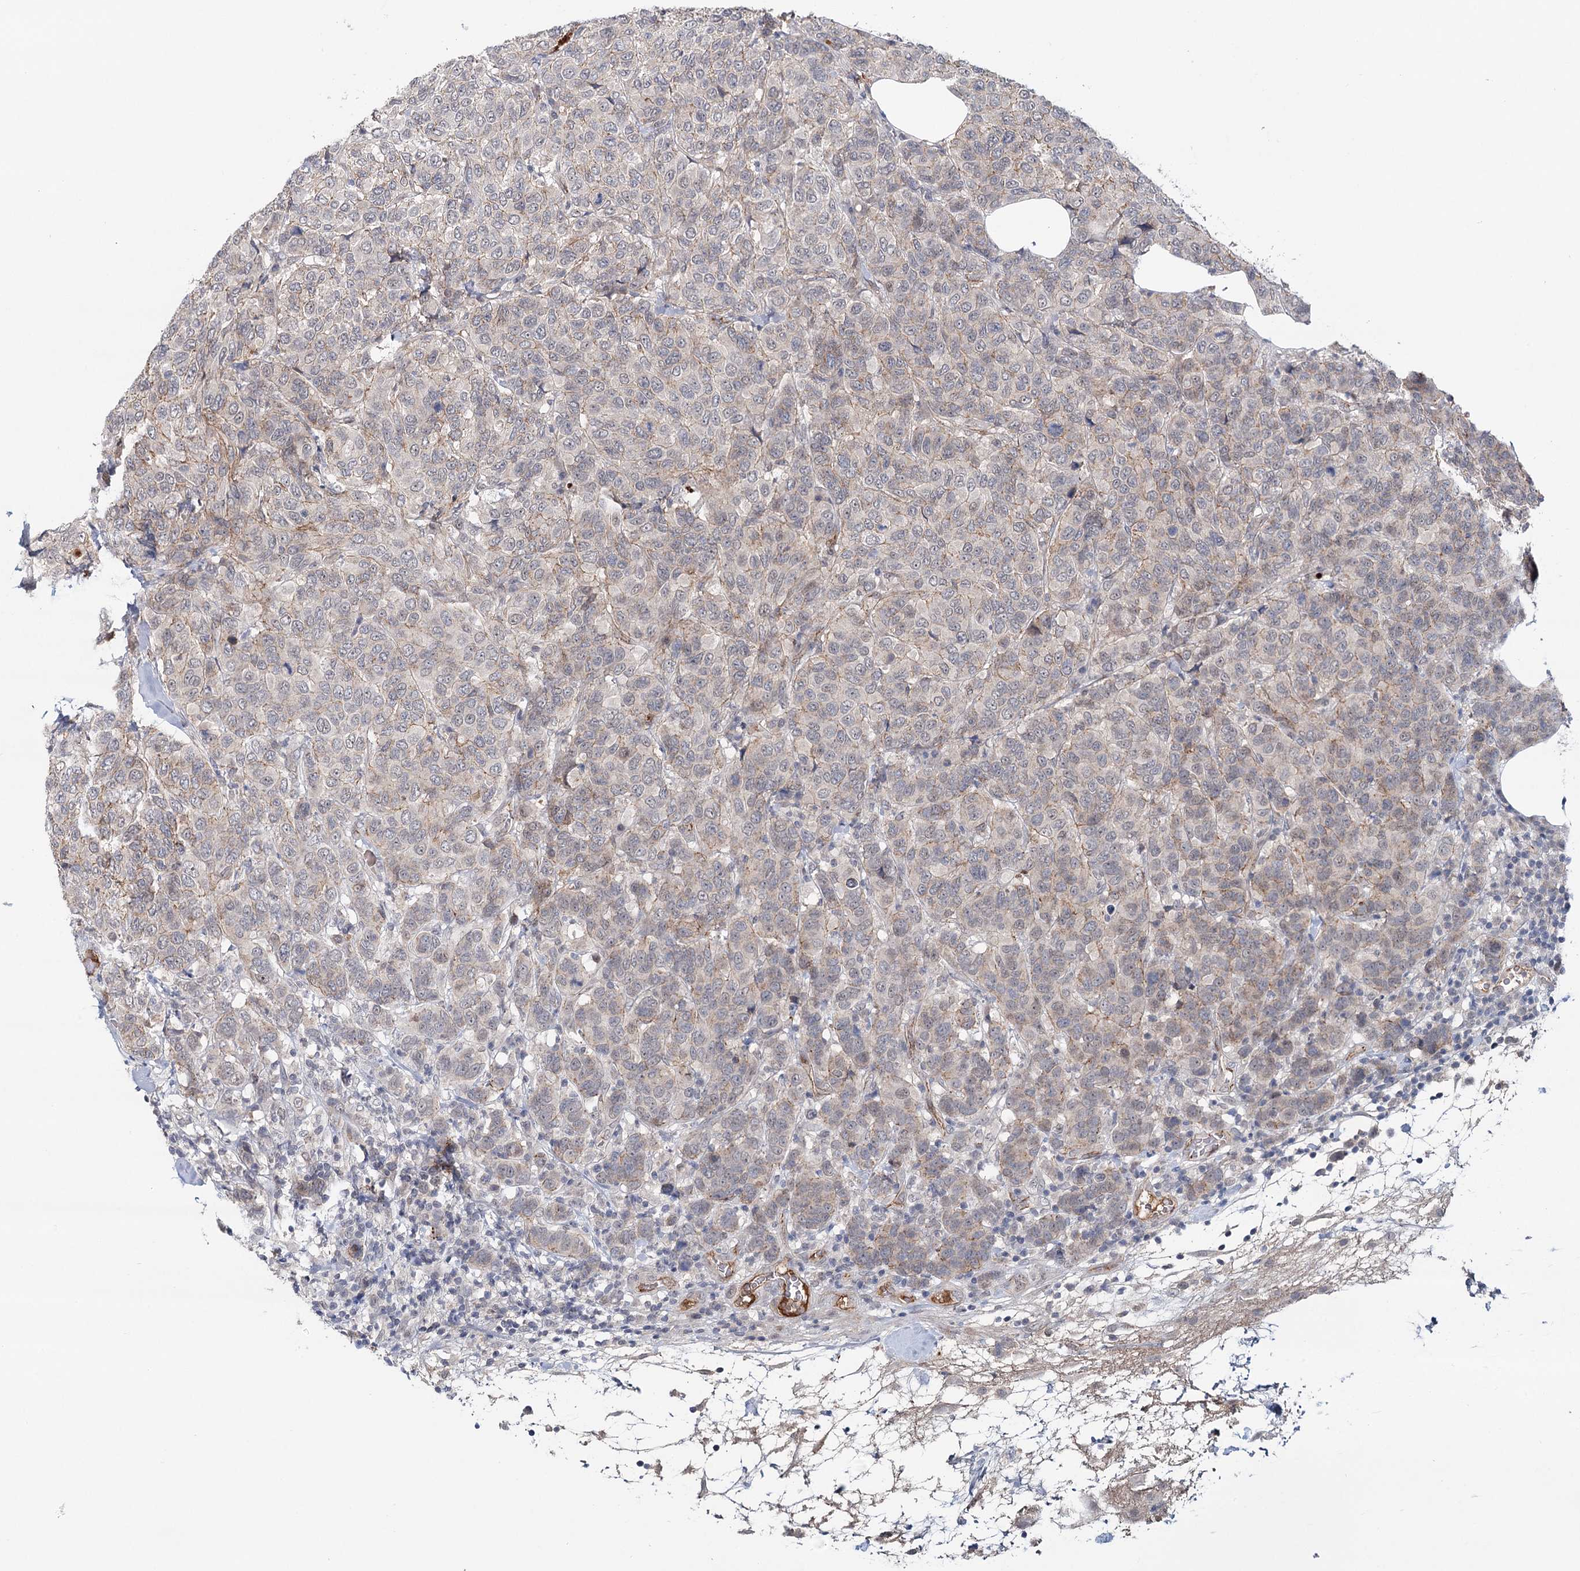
{"staining": {"intensity": "negative", "quantity": "none", "location": "none"}, "tissue": "breast cancer", "cell_type": "Tumor cells", "image_type": "cancer", "snomed": [{"axis": "morphology", "description": "Duct carcinoma"}, {"axis": "topography", "description": "Breast"}], "caption": "Tumor cells show no significant protein positivity in breast cancer. (Stains: DAB IHC with hematoxylin counter stain, Microscopy: brightfield microscopy at high magnification).", "gene": "PKP4", "patient": {"sex": "female", "age": 55}}